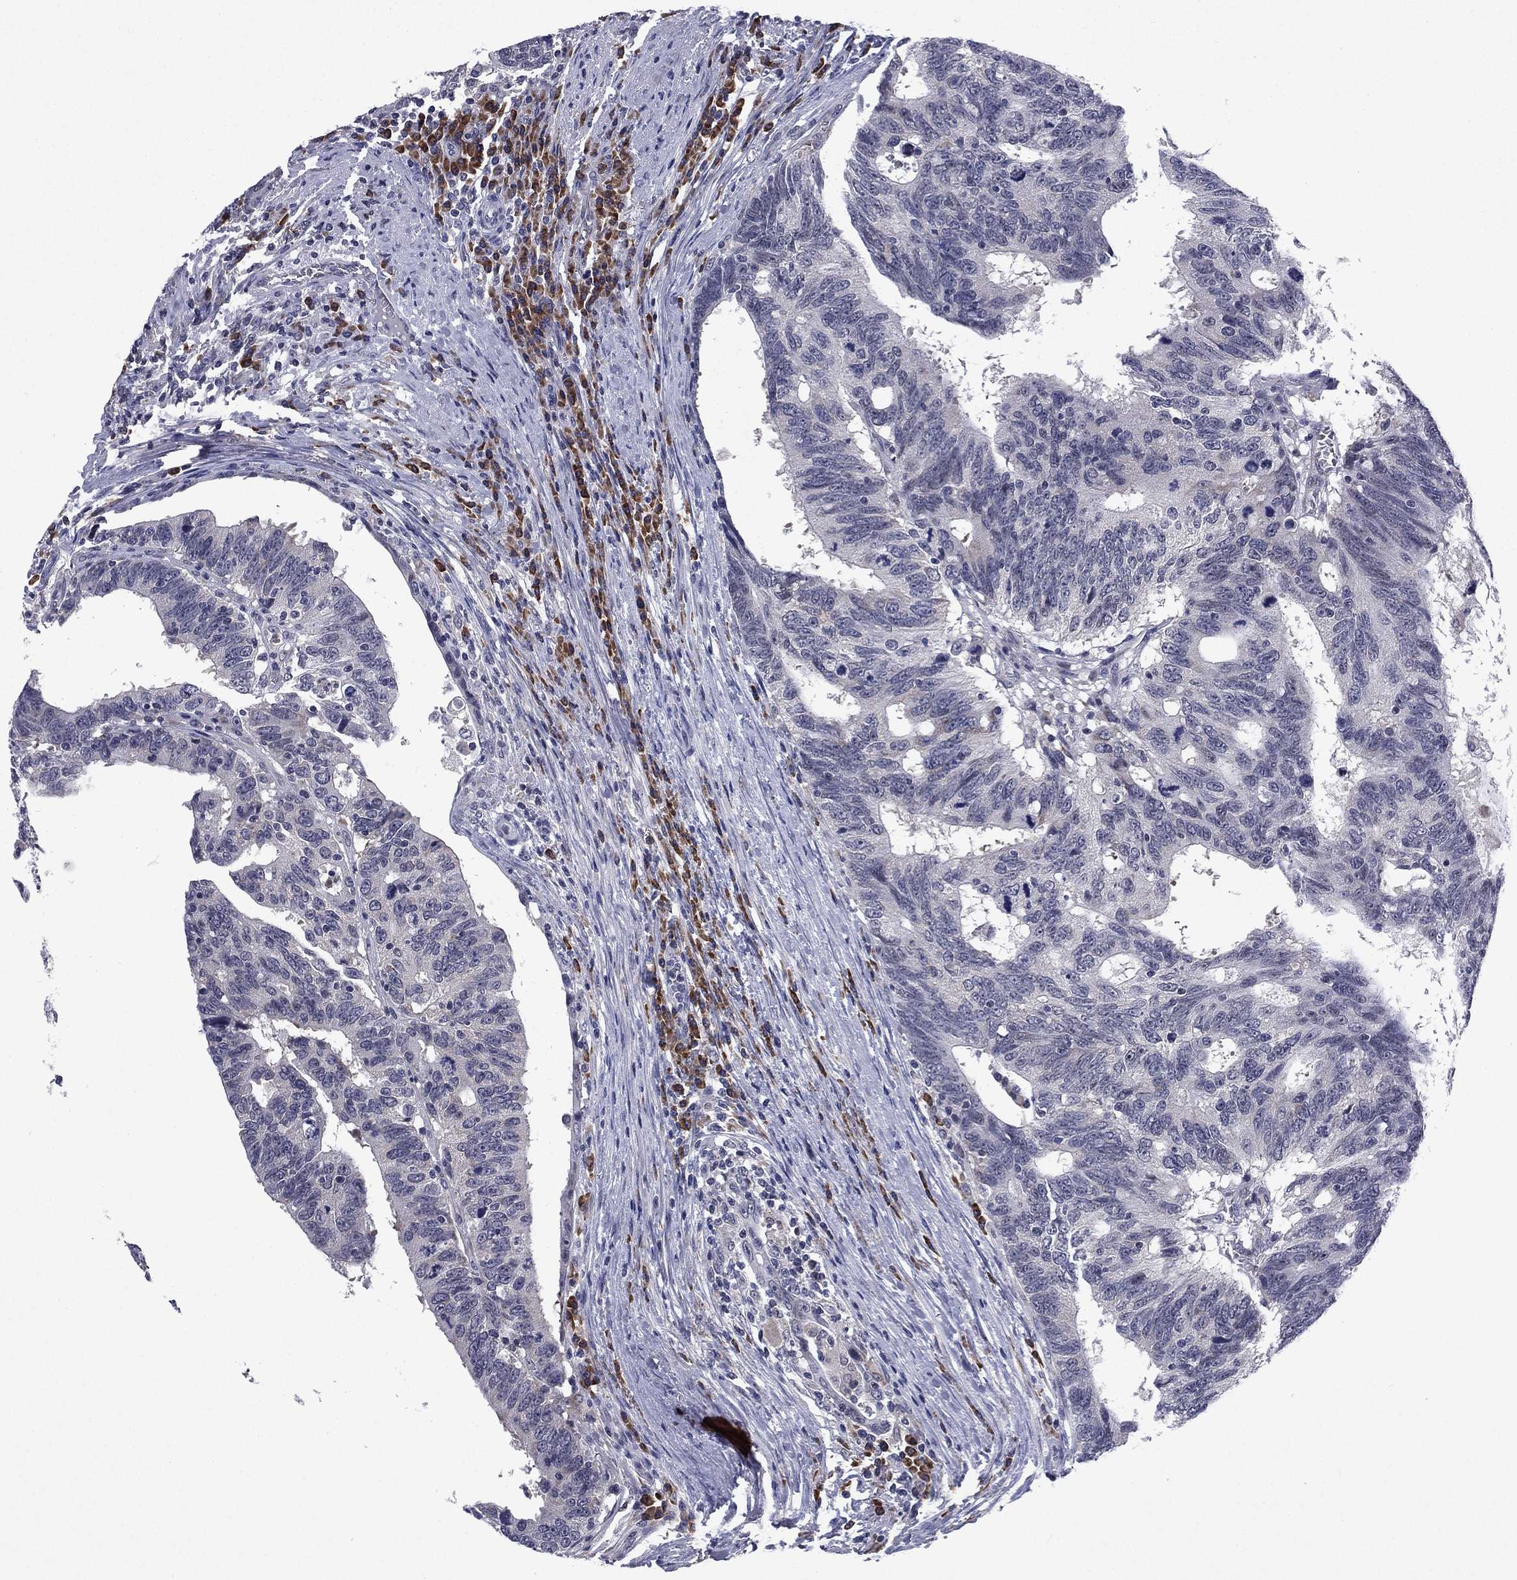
{"staining": {"intensity": "negative", "quantity": "none", "location": "none"}, "tissue": "colorectal cancer", "cell_type": "Tumor cells", "image_type": "cancer", "snomed": [{"axis": "morphology", "description": "Adenocarcinoma, NOS"}, {"axis": "topography", "description": "Colon"}], "caption": "Immunohistochemistry (IHC) of human colorectal cancer (adenocarcinoma) demonstrates no expression in tumor cells.", "gene": "ECM1", "patient": {"sex": "female", "age": 77}}